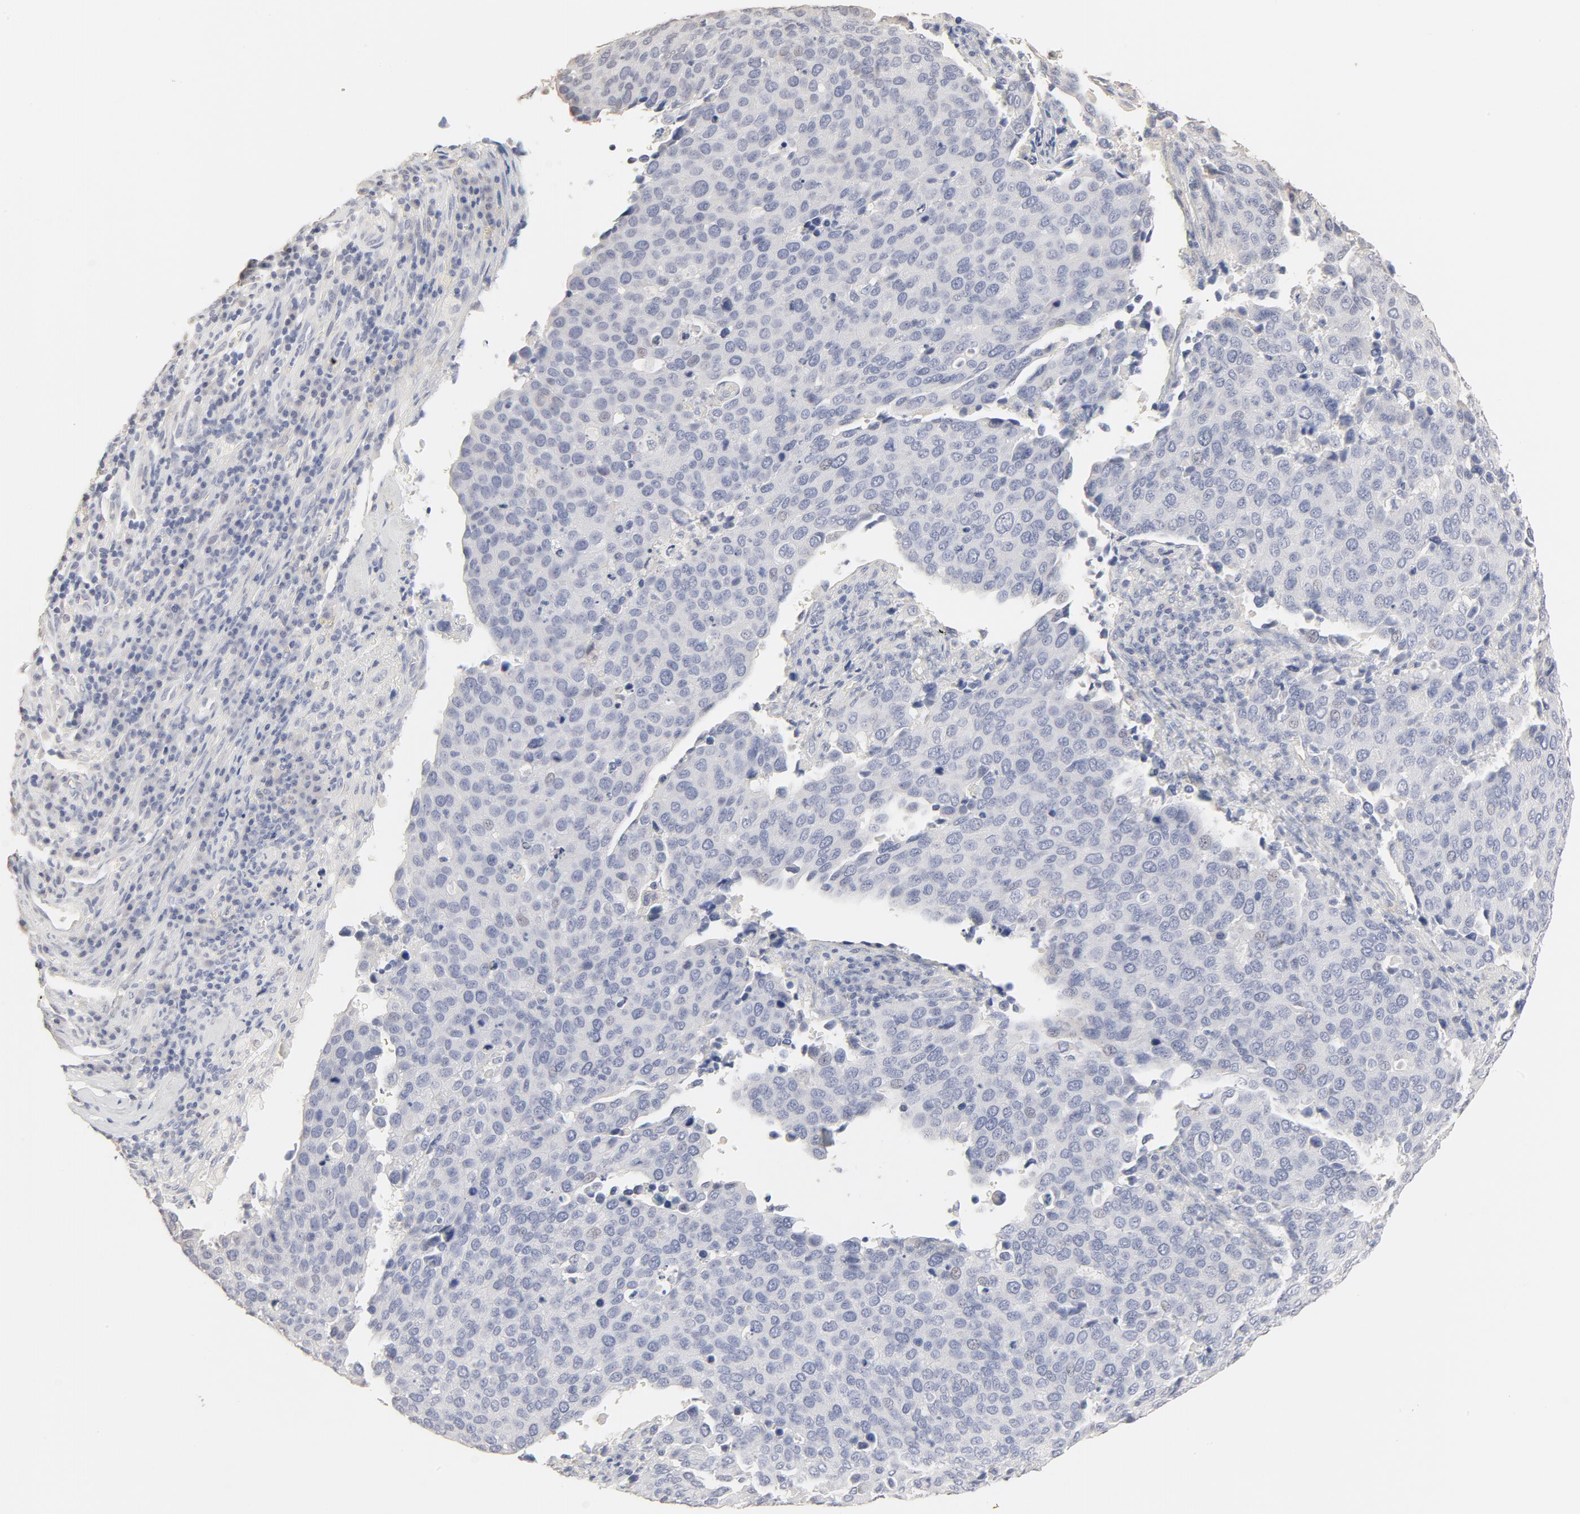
{"staining": {"intensity": "negative", "quantity": "none", "location": "none"}, "tissue": "cervical cancer", "cell_type": "Tumor cells", "image_type": "cancer", "snomed": [{"axis": "morphology", "description": "Squamous cell carcinoma, NOS"}, {"axis": "topography", "description": "Cervix"}], "caption": "Immunohistochemistry (IHC) image of cervical squamous cell carcinoma stained for a protein (brown), which displays no staining in tumor cells. (Immunohistochemistry (IHC), brightfield microscopy, high magnification).", "gene": "FCGBP", "patient": {"sex": "female", "age": 54}}